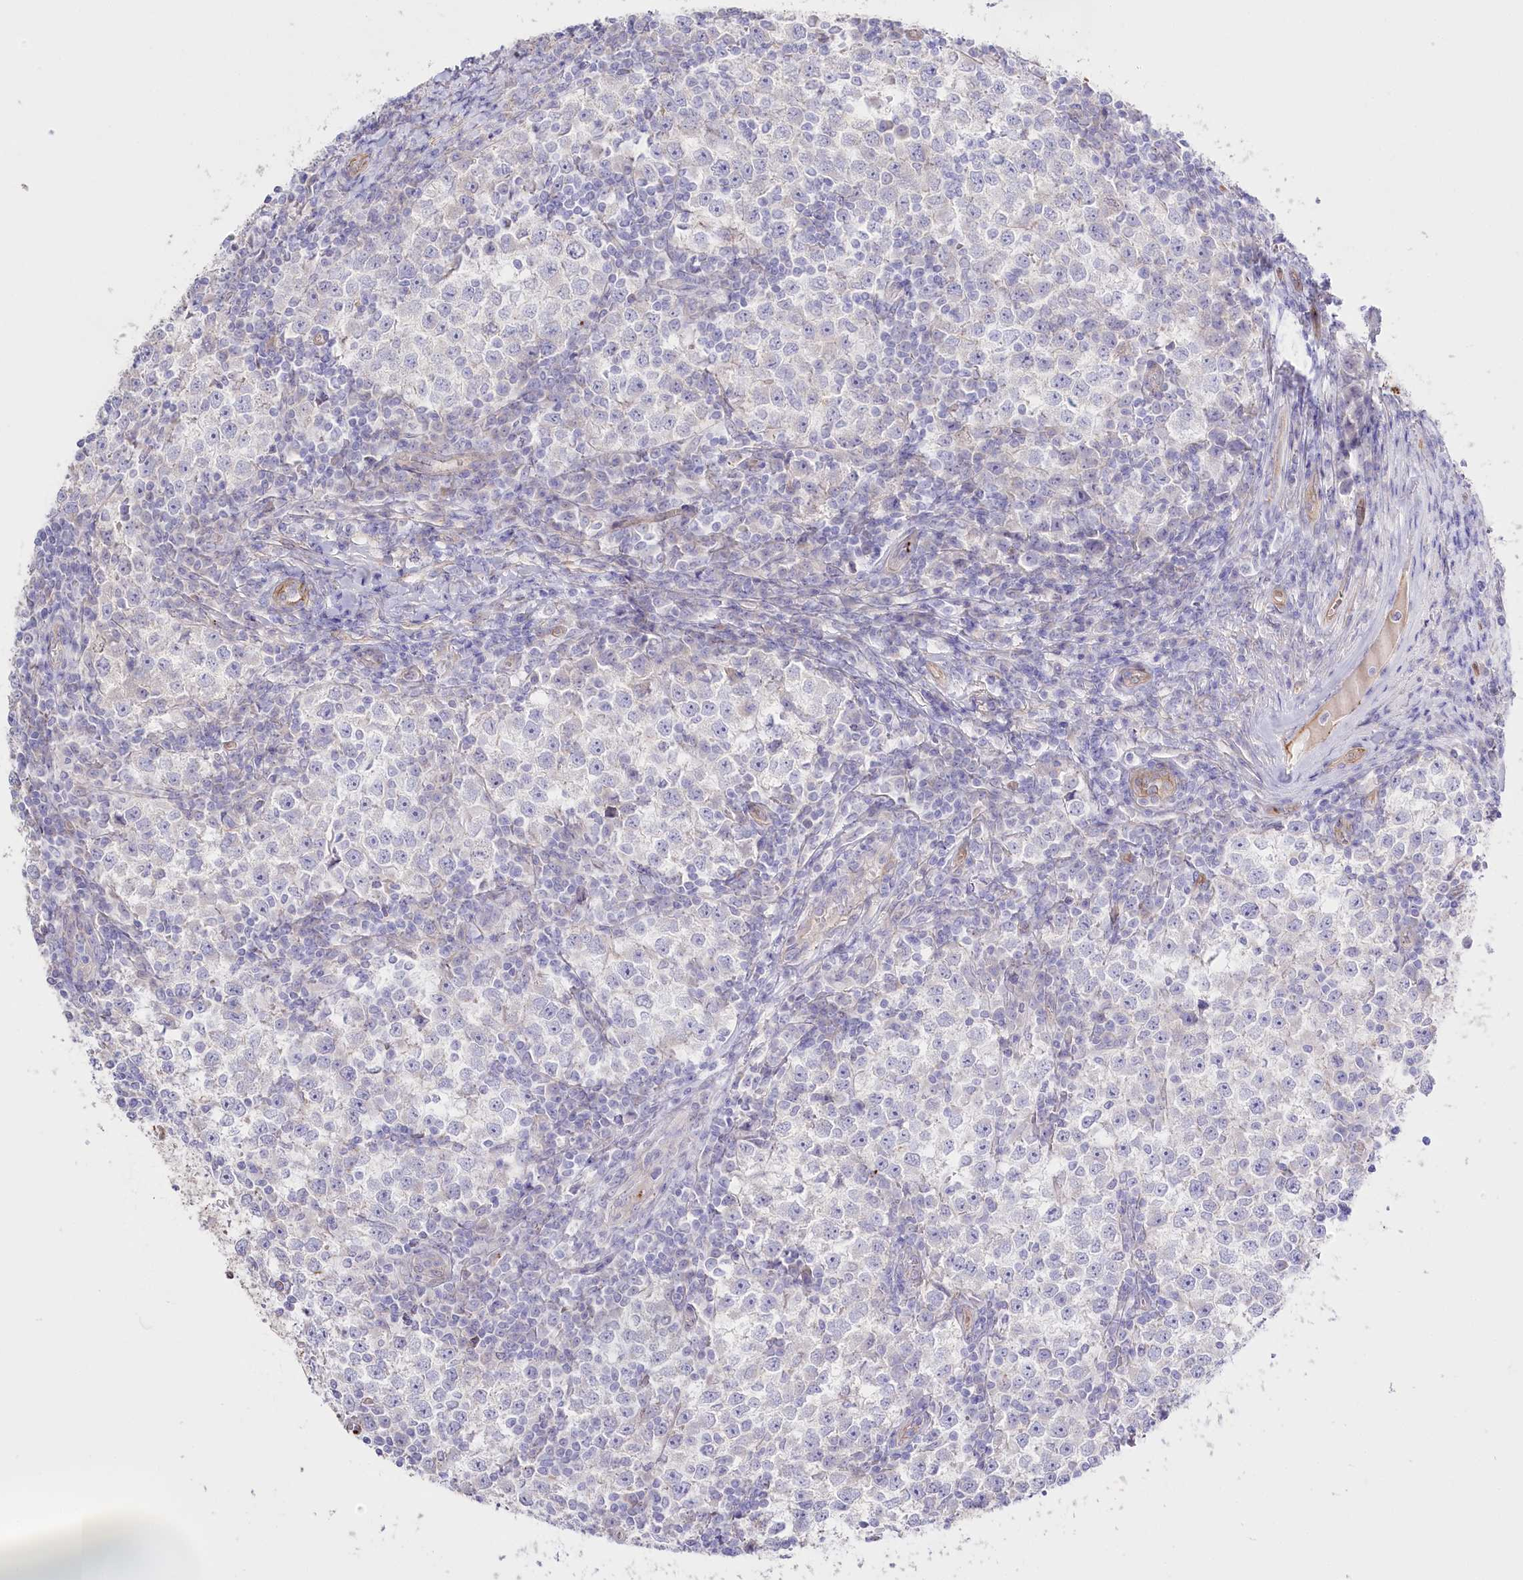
{"staining": {"intensity": "negative", "quantity": "none", "location": "none"}, "tissue": "testis cancer", "cell_type": "Tumor cells", "image_type": "cancer", "snomed": [{"axis": "morphology", "description": "Seminoma, NOS"}, {"axis": "topography", "description": "Testis"}], "caption": "Tumor cells are negative for protein expression in human testis cancer (seminoma). (DAB (3,3'-diaminobenzidine) IHC, high magnification).", "gene": "SLC39A10", "patient": {"sex": "male", "age": 65}}